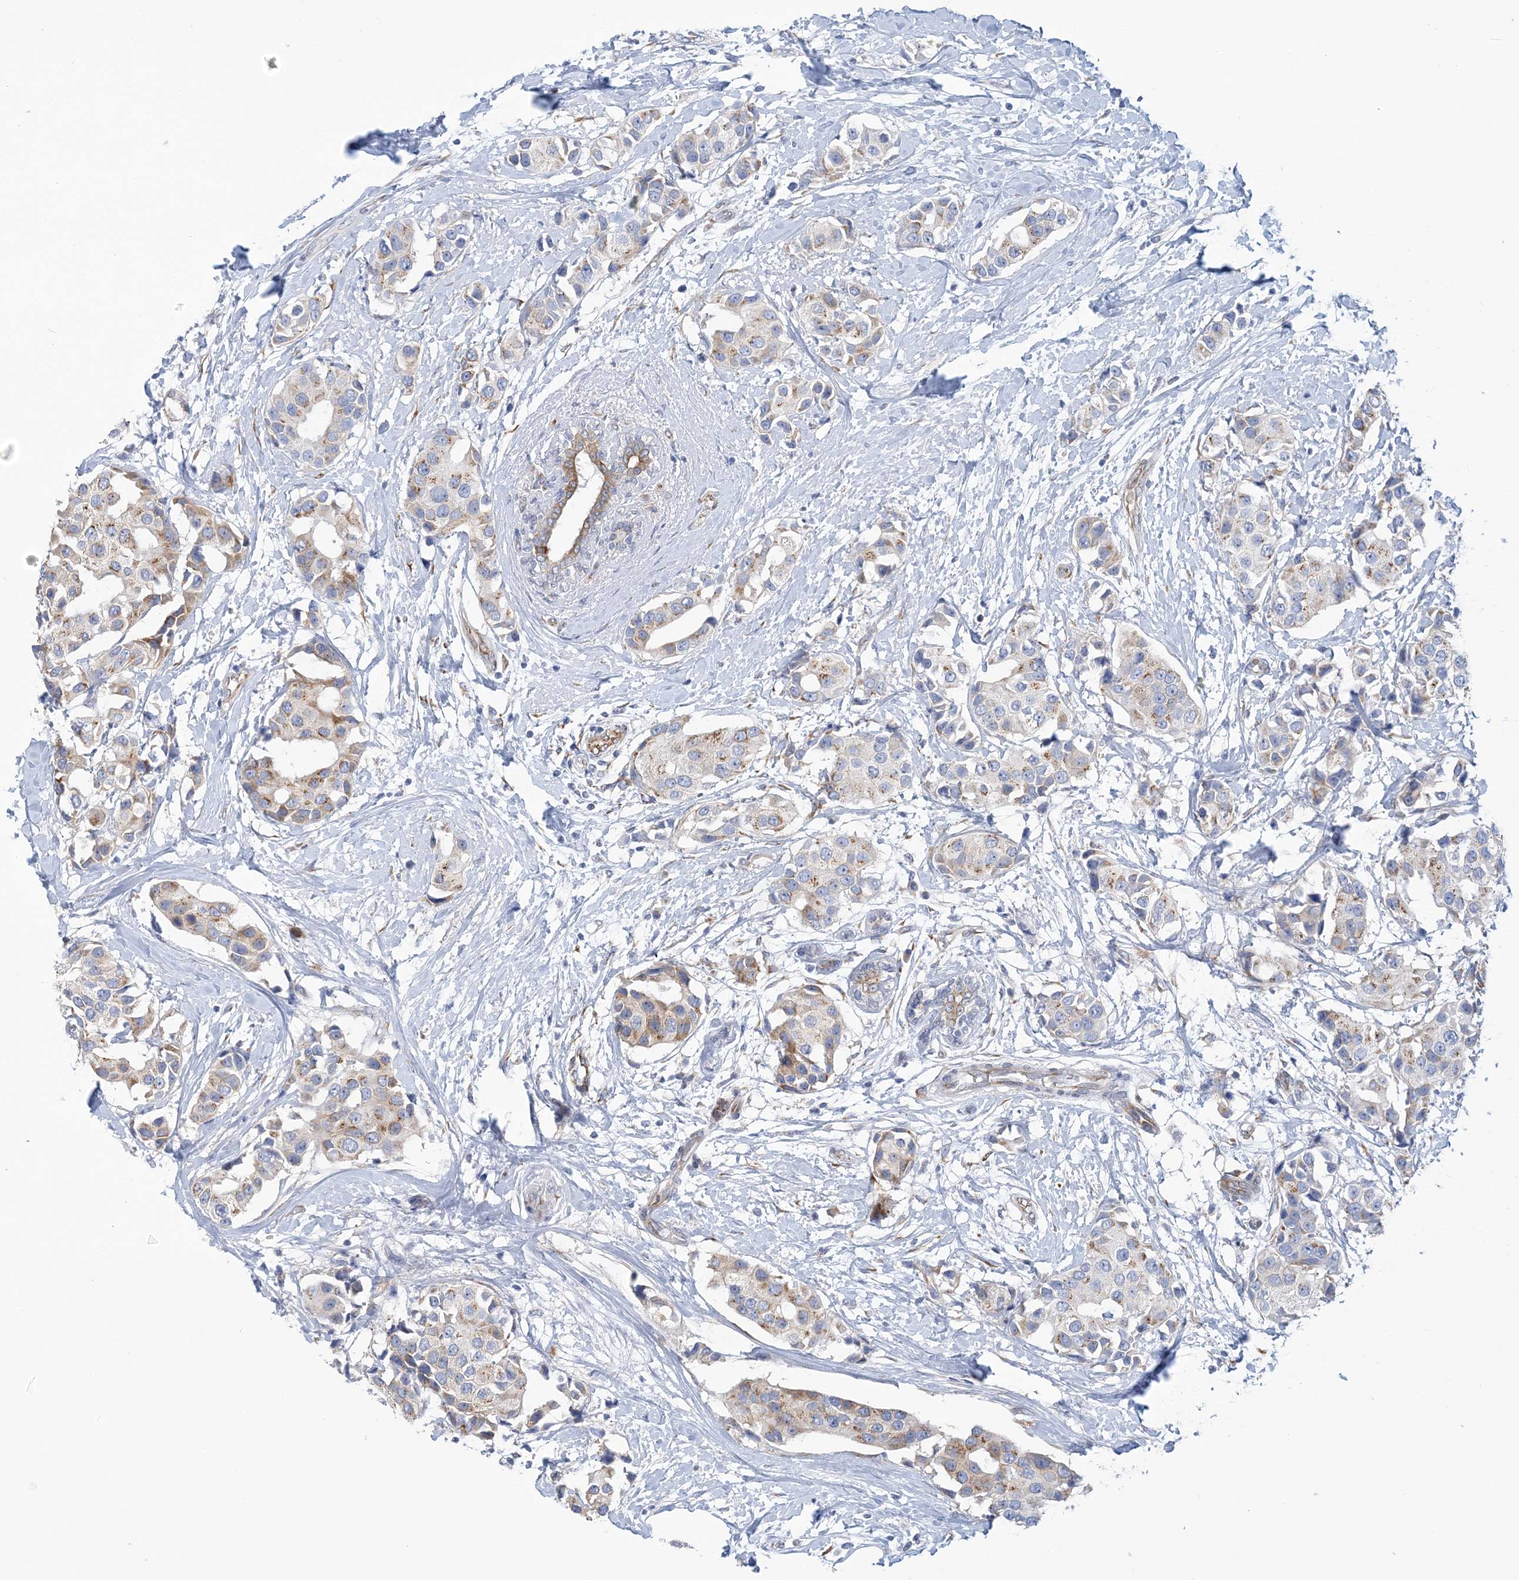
{"staining": {"intensity": "moderate", "quantity": "25%-75%", "location": "cytoplasmic/membranous"}, "tissue": "breast cancer", "cell_type": "Tumor cells", "image_type": "cancer", "snomed": [{"axis": "morphology", "description": "Normal tissue, NOS"}, {"axis": "morphology", "description": "Duct carcinoma"}, {"axis": "topography", "description": "Breast"}], "caption": "Moderate cytoplasmic/membranous expression is present in about 25%-75% of tumor cells in breast cancer.", "gene": "PLEKHG4B", "patient": {"sex": "female", "age": 39}}